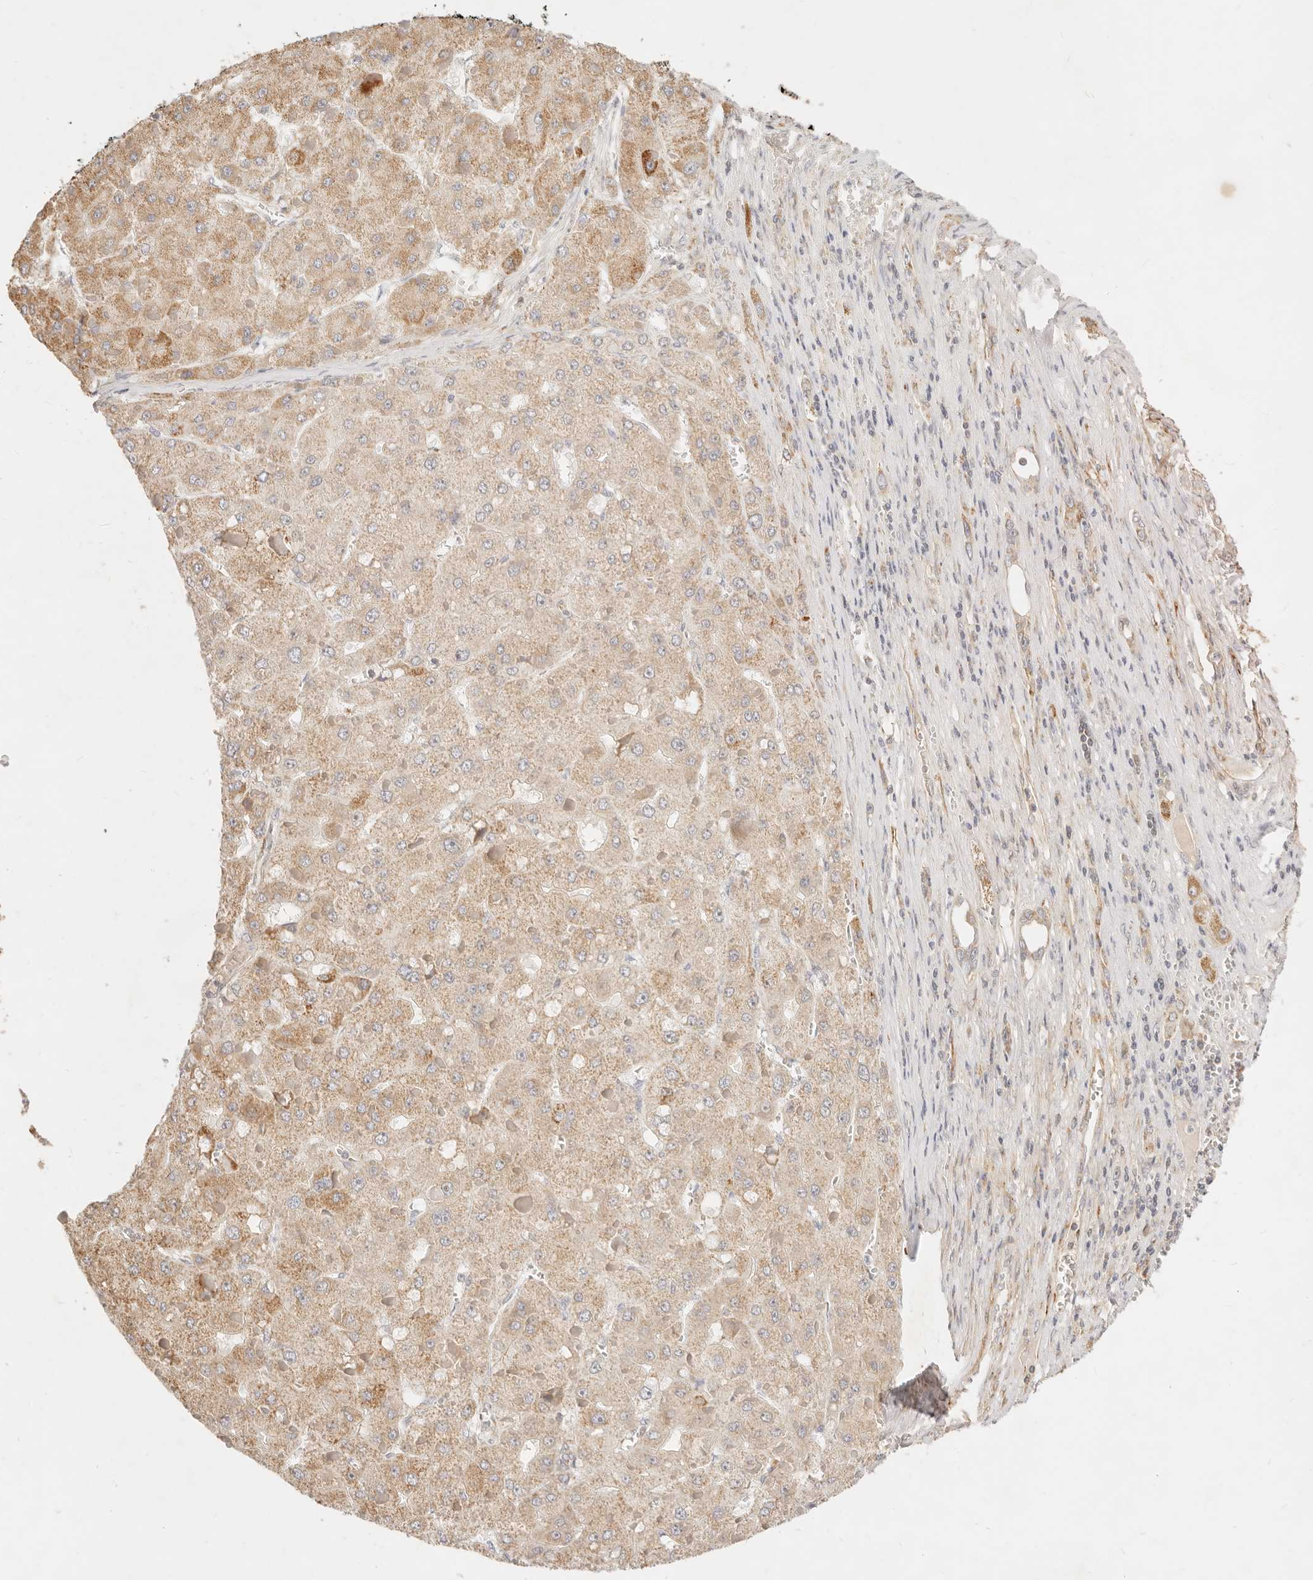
{"staining": {"intensity": "moderate", "quantity": ">75%", "location": "cytoplasmic/membranous"}, "tissue": "liver cancer", "cell_type": "Tumor cells", "image_type": "cancer", "snomed": [{"axis": "morphology", "description": "Carcinoma, Hepatocellular, NOS"}, {"axis": "topography", "description": "Liver"}], "caption": "Protein expression analysis of hepatocellular carcinoma (liver) reveals moderate cytoplasmic/membranous positivity in about >75% of tumor cells.", "gene": "RUBCNL", "patient": {"sex": "female", "age": 73}}